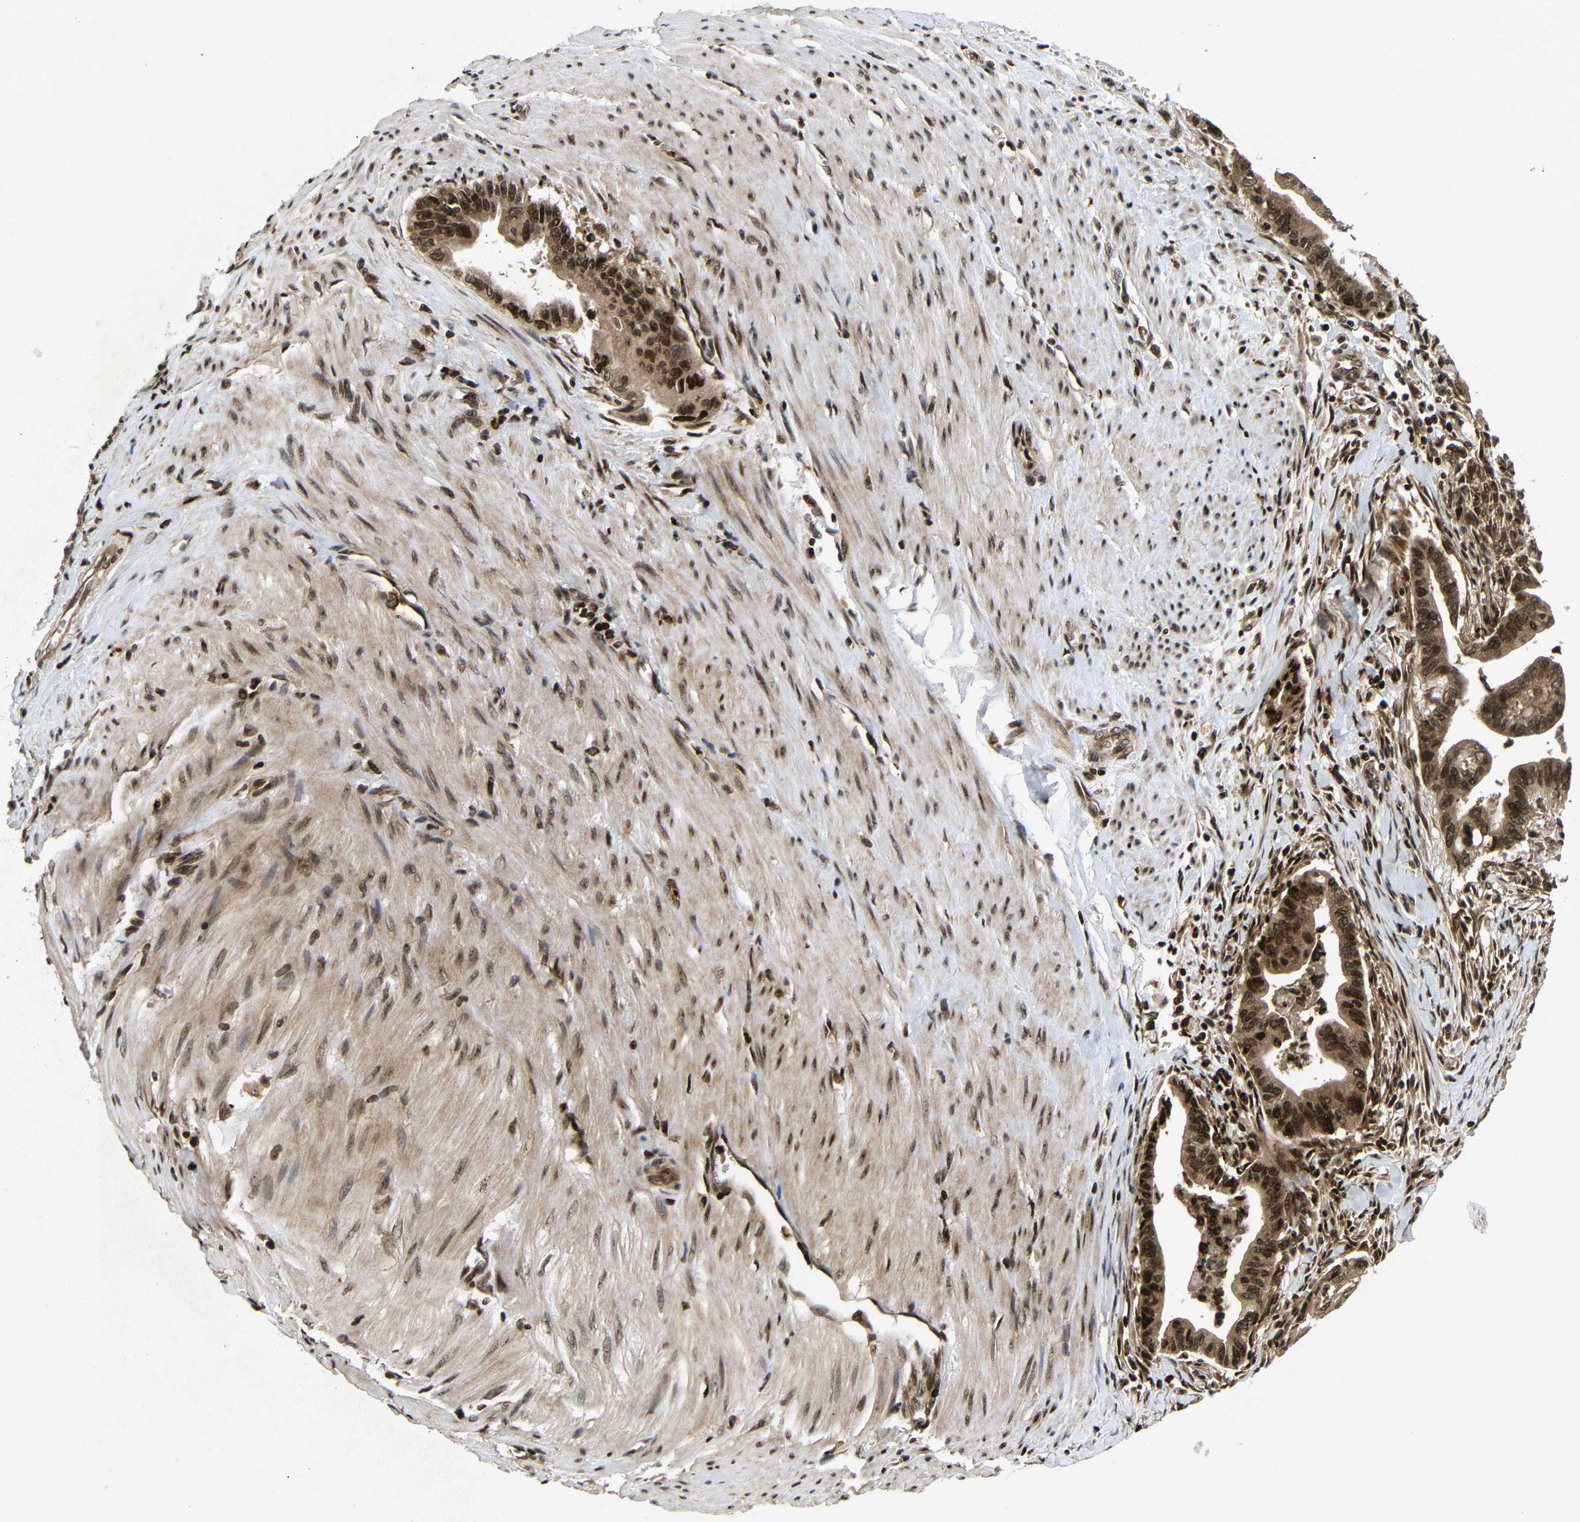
{"staining": {"intensity": "strong", "quantity": ">75%", "location": "cytoplasmic/membranous,nuclear"}, "tissue": "pancreatic cancer", "cell_type": "Tumor cells", "image_type": "cancer", "snomed": [{"axis": "morphology", "description": "Adenocarcinoma, NOS"}, {"axis": "topography", "description": "Pancreas"}], "caption": "A high amount of strong cytoplasmic/membranous and nuclear positivity is present in approximately >75% of tumor cells in adenocarcinoma (pancreatic) tissue.", "gene": "KIF23", "patient": {"sex": "male", "age": 70}}